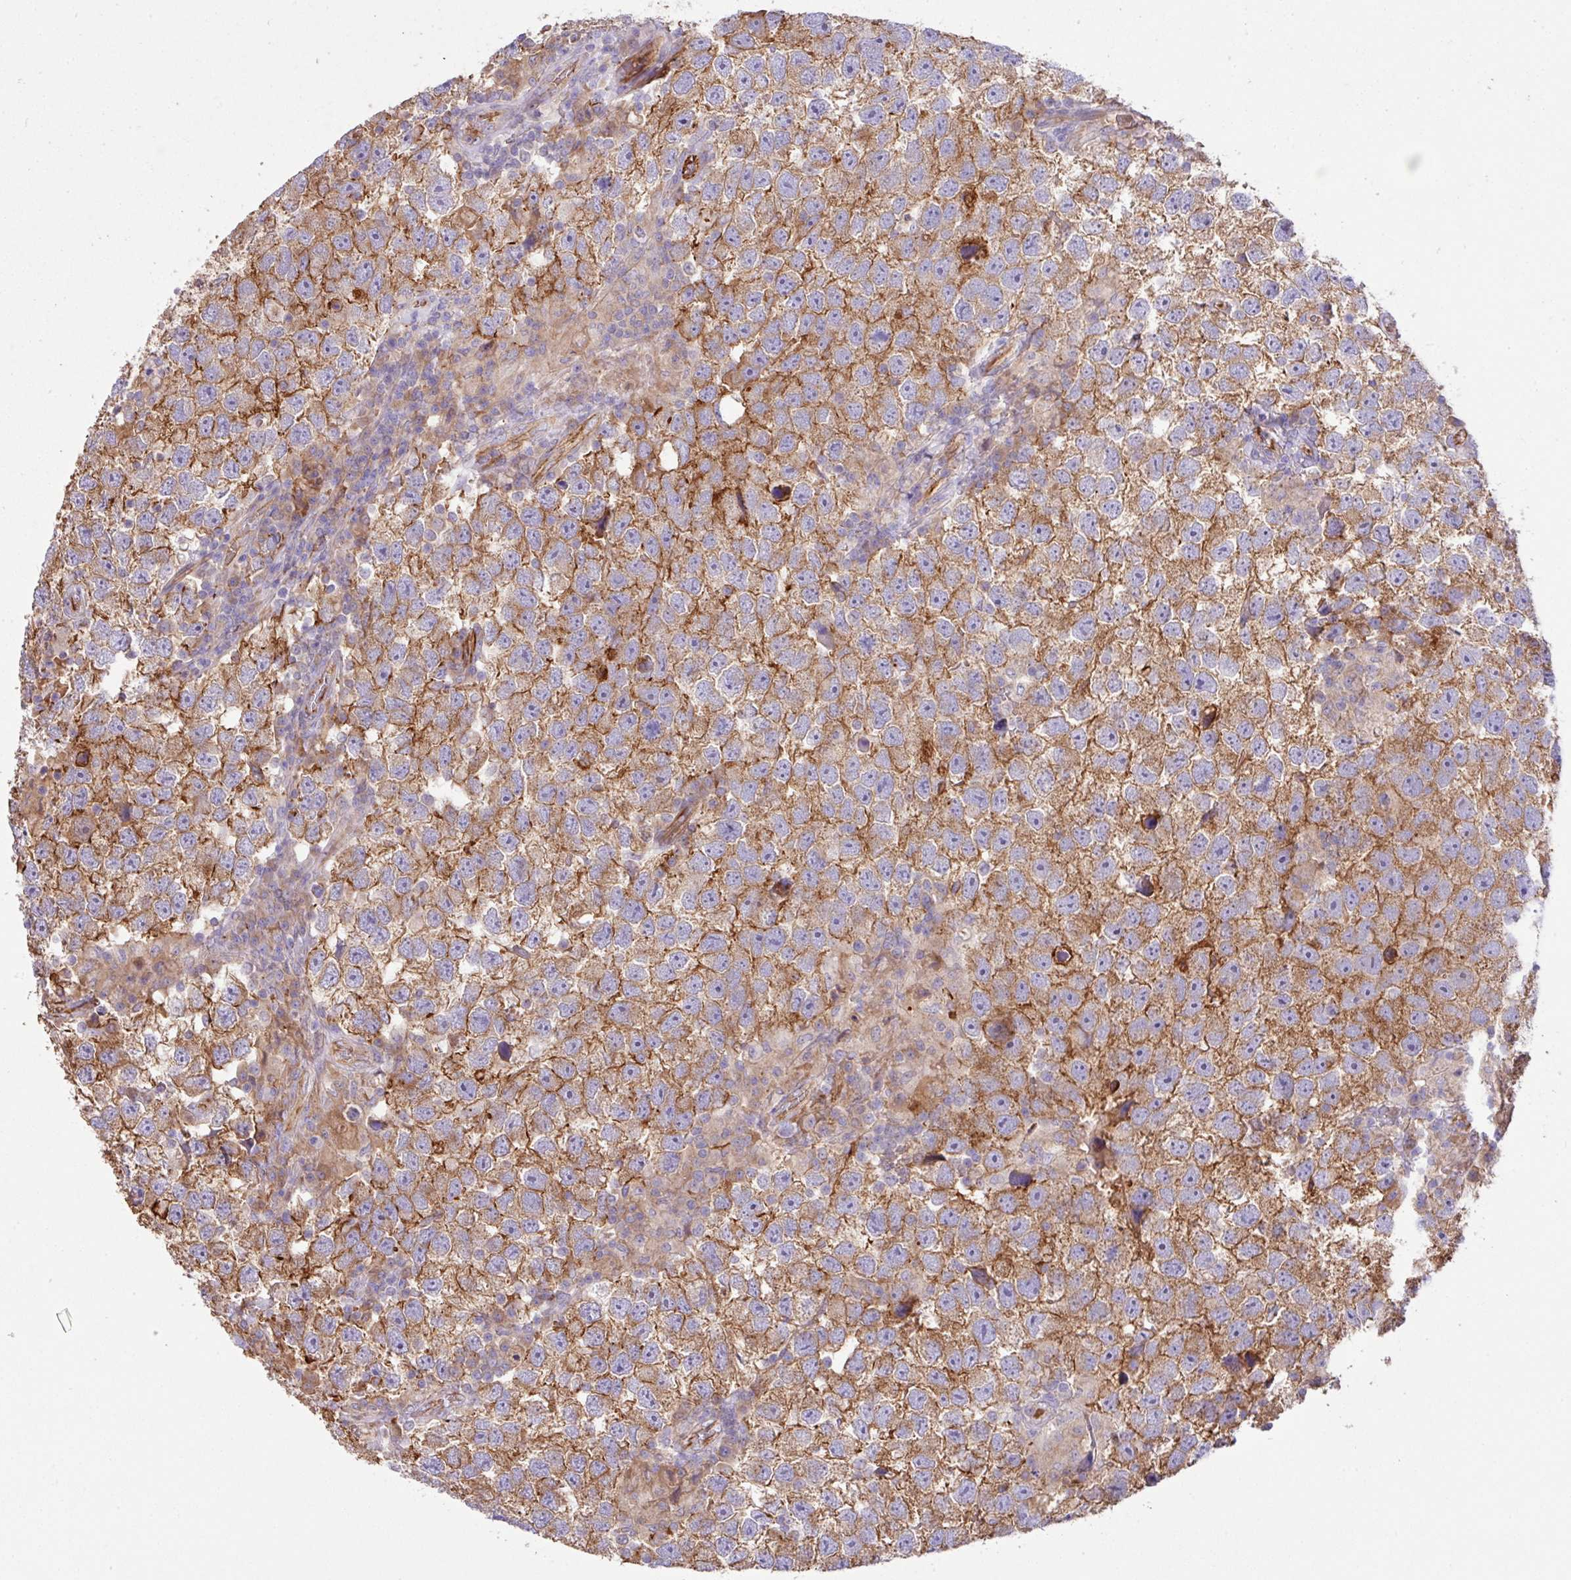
{"staining": {"intensity": "moderate", "quantity": ">75%", "location": "cytoplasmic/membranous"}, "tissue": "testis cancer", "cell_type": "Tumor cells", "image_type": "cancer", "snomed": [{"axis": "morphology", "description": "Seminoma, NOS"}, {"axis": "topography", "description": "Testis"}], "caption": "Testis cancer (seminoma) stained with immunohistochemistry shows moderate cytoplasmic/membranous positivity in approximately >75% of tumor cells.", "gene": "LRRC53", "patient": {"sex": "male", "age": 26}}